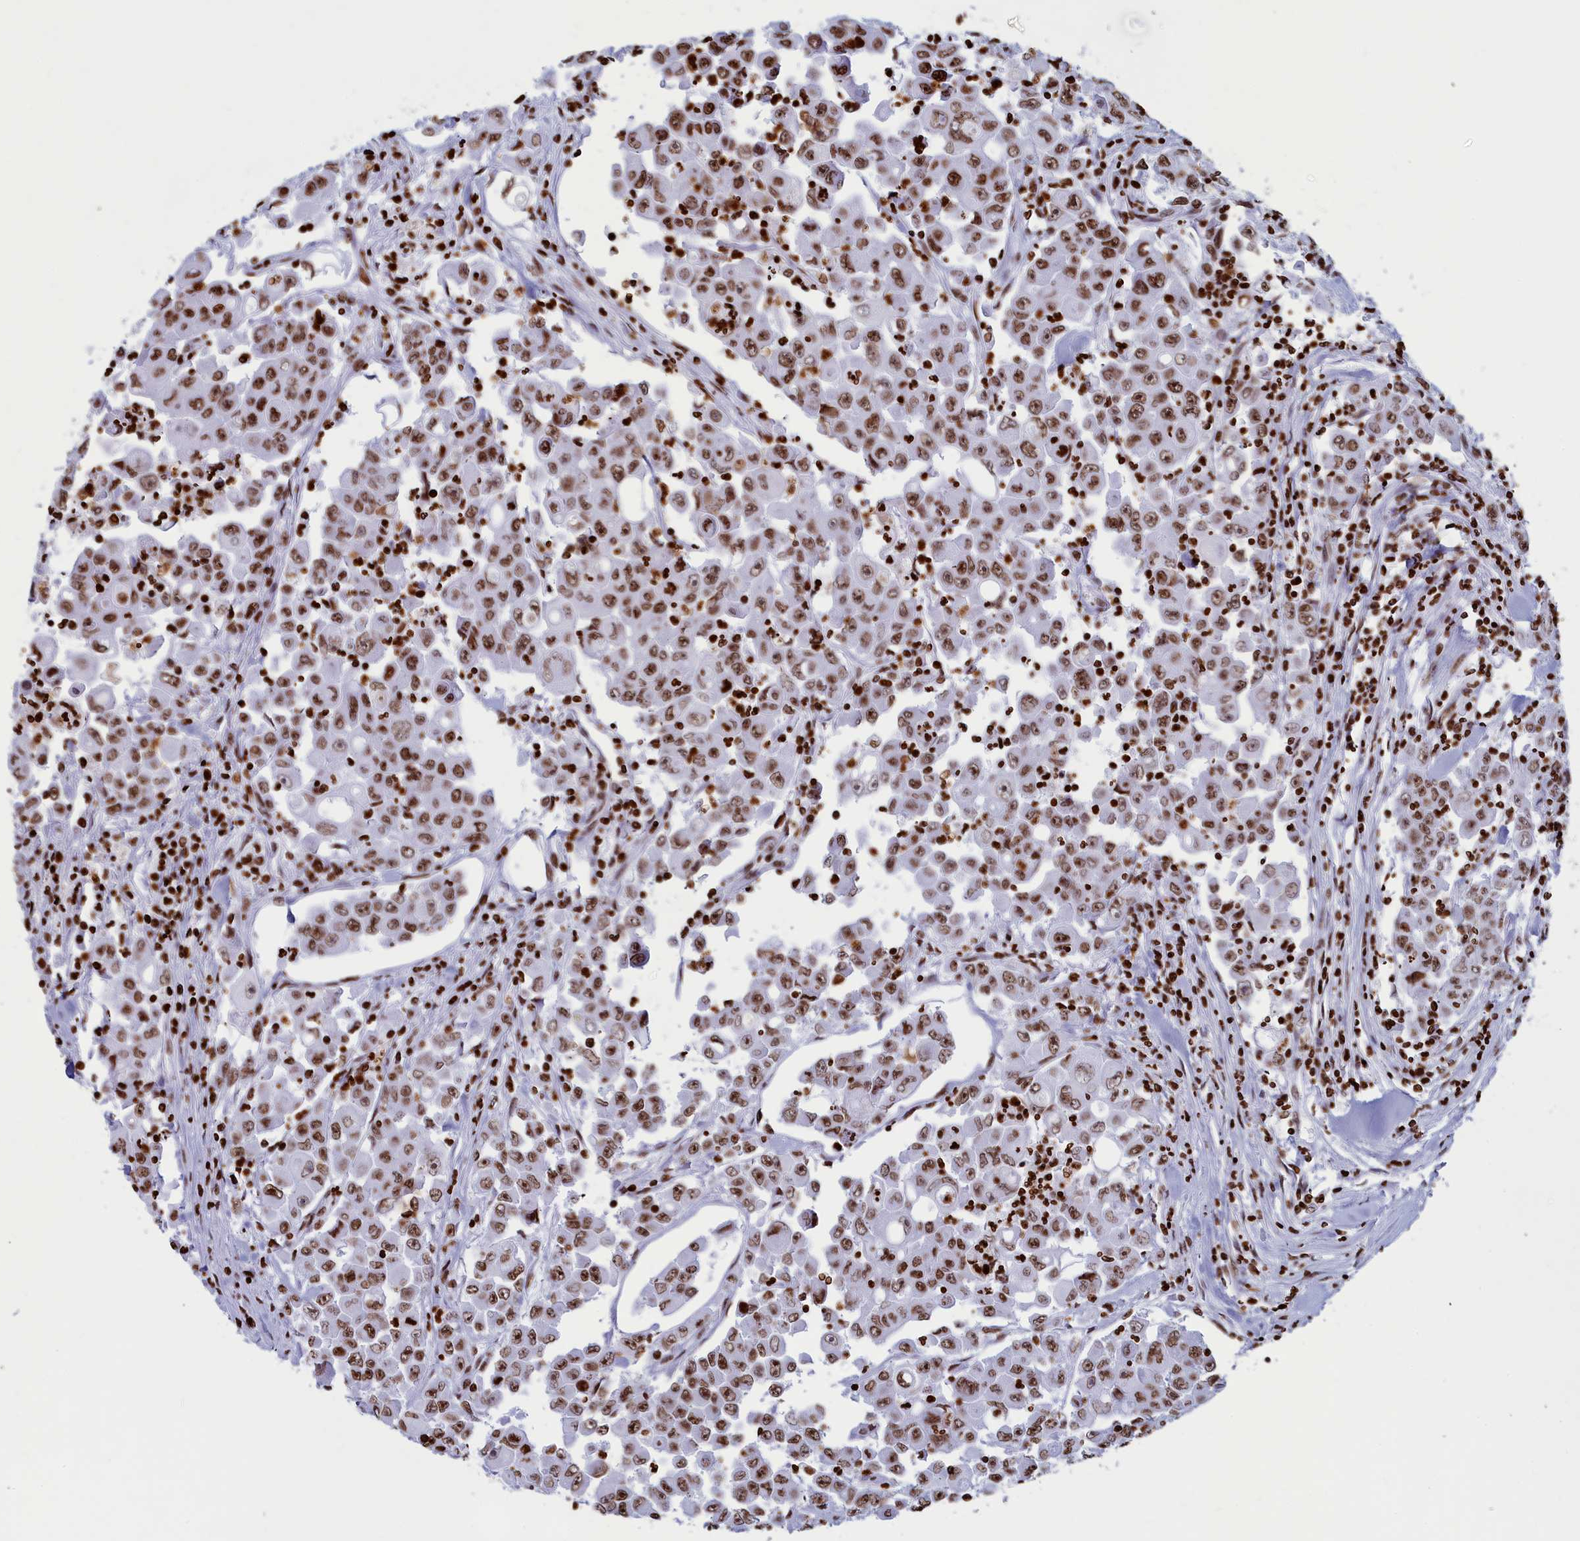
{"staining": {"intensity": "moderate", "quantity": ">75%", "location": "nuclear"}, "tissue": "colorectal cancer", "cell_type": "Tumor cells", "image_type": "cancer", "snomed": [{"axis": "morphology", "description": "Adenocarcinoma, NOS"}, {"axis": "topography", "description": "Colon"}], "caption": "Moderate nuclear staining is present in about >75% of tumor cells in adenocarcinoma (colorectal). The protein is shown in brown color, while the nuclei are stained blue.", "gene": "APOBEC3A", "patient": {"sex": "male", "age": 51}}